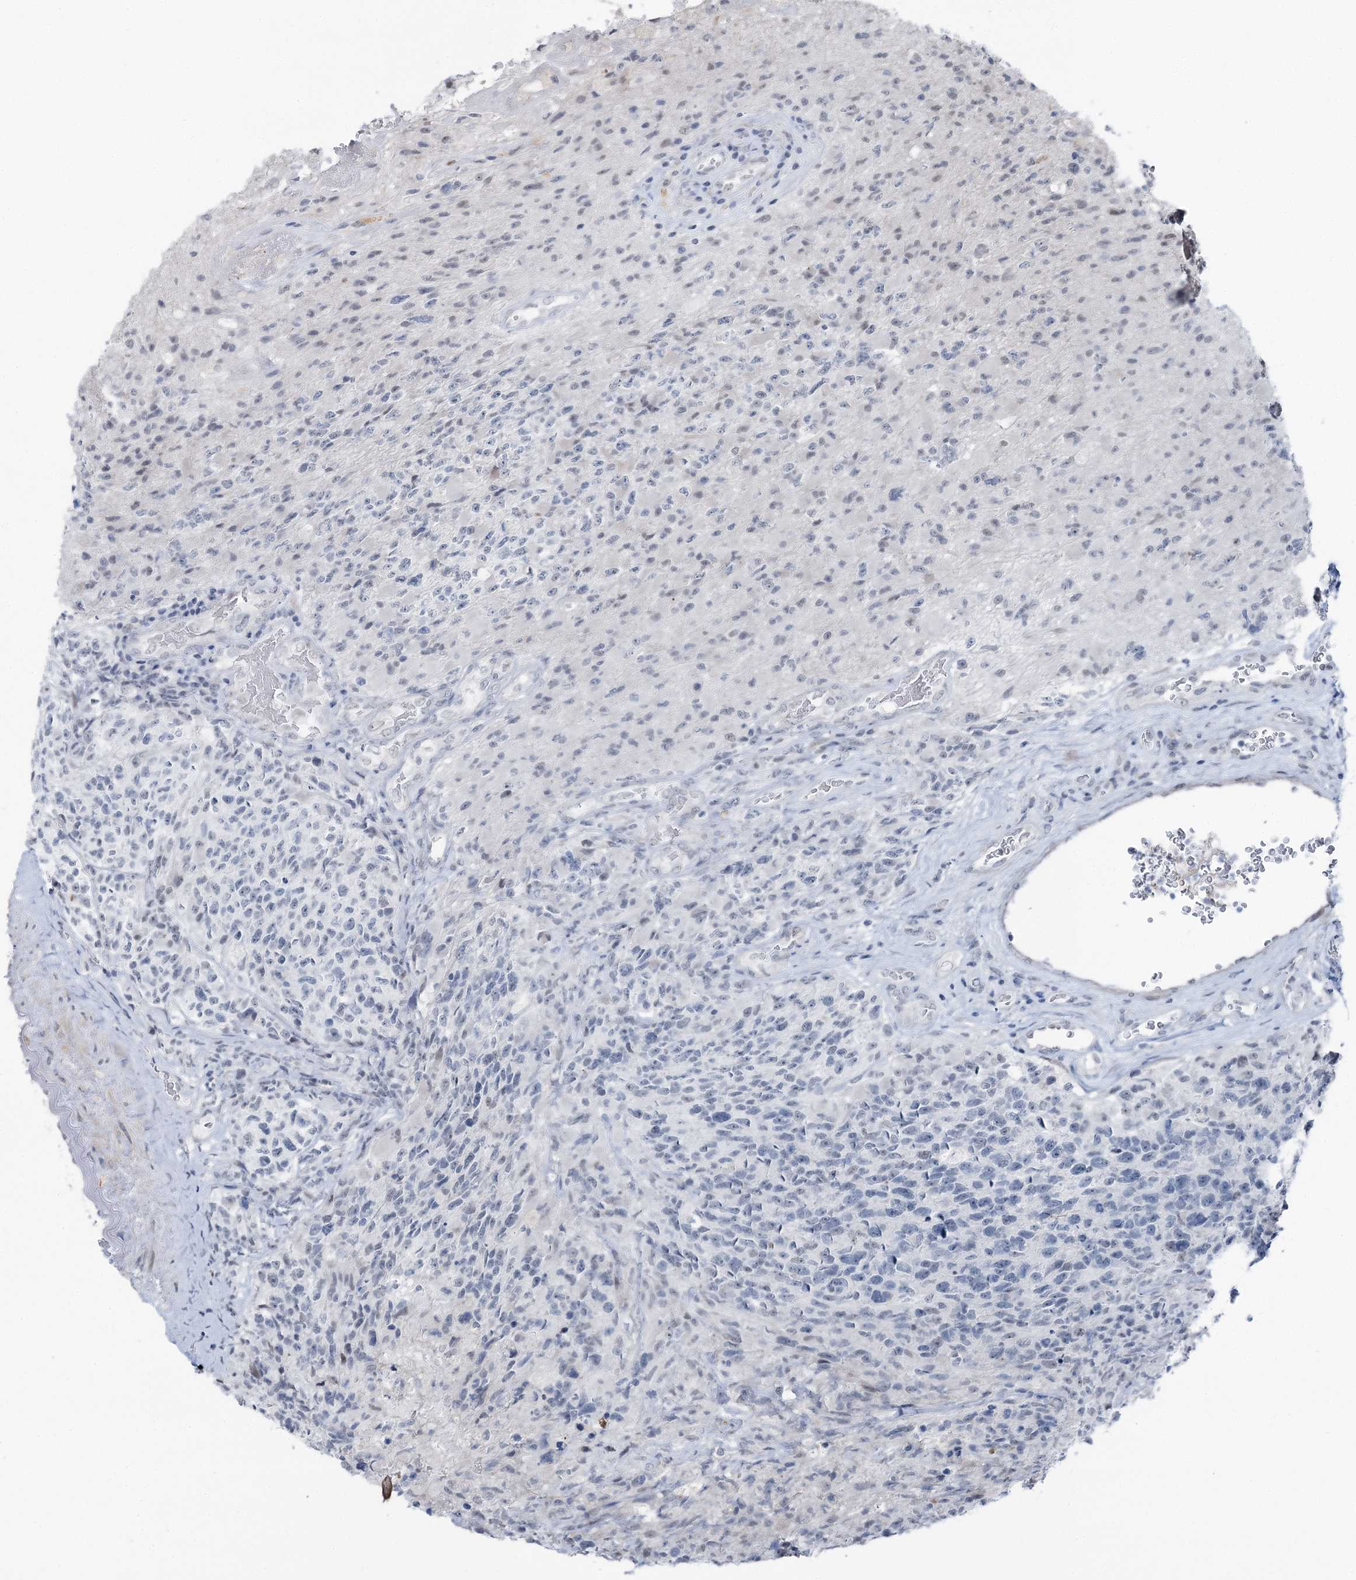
{"staining": {"intensity": "negative", "quantity": "none", "location": "none"}, "tissue": "glioma", "cell_type": "Tumor cells", "image_type": "cancer", "snomed": [{"axis": "morphology", "description": "Glioma, malignant, High grade"}, {"axis": "topography", "description": "Brain"}], "caption": "A histopathology image of malignant high-grade glioma stained for a protein exhibits no brown staining in tumor cells.", "gene": "STEEP1", "patient": {"sex": "male", "age": 76}}